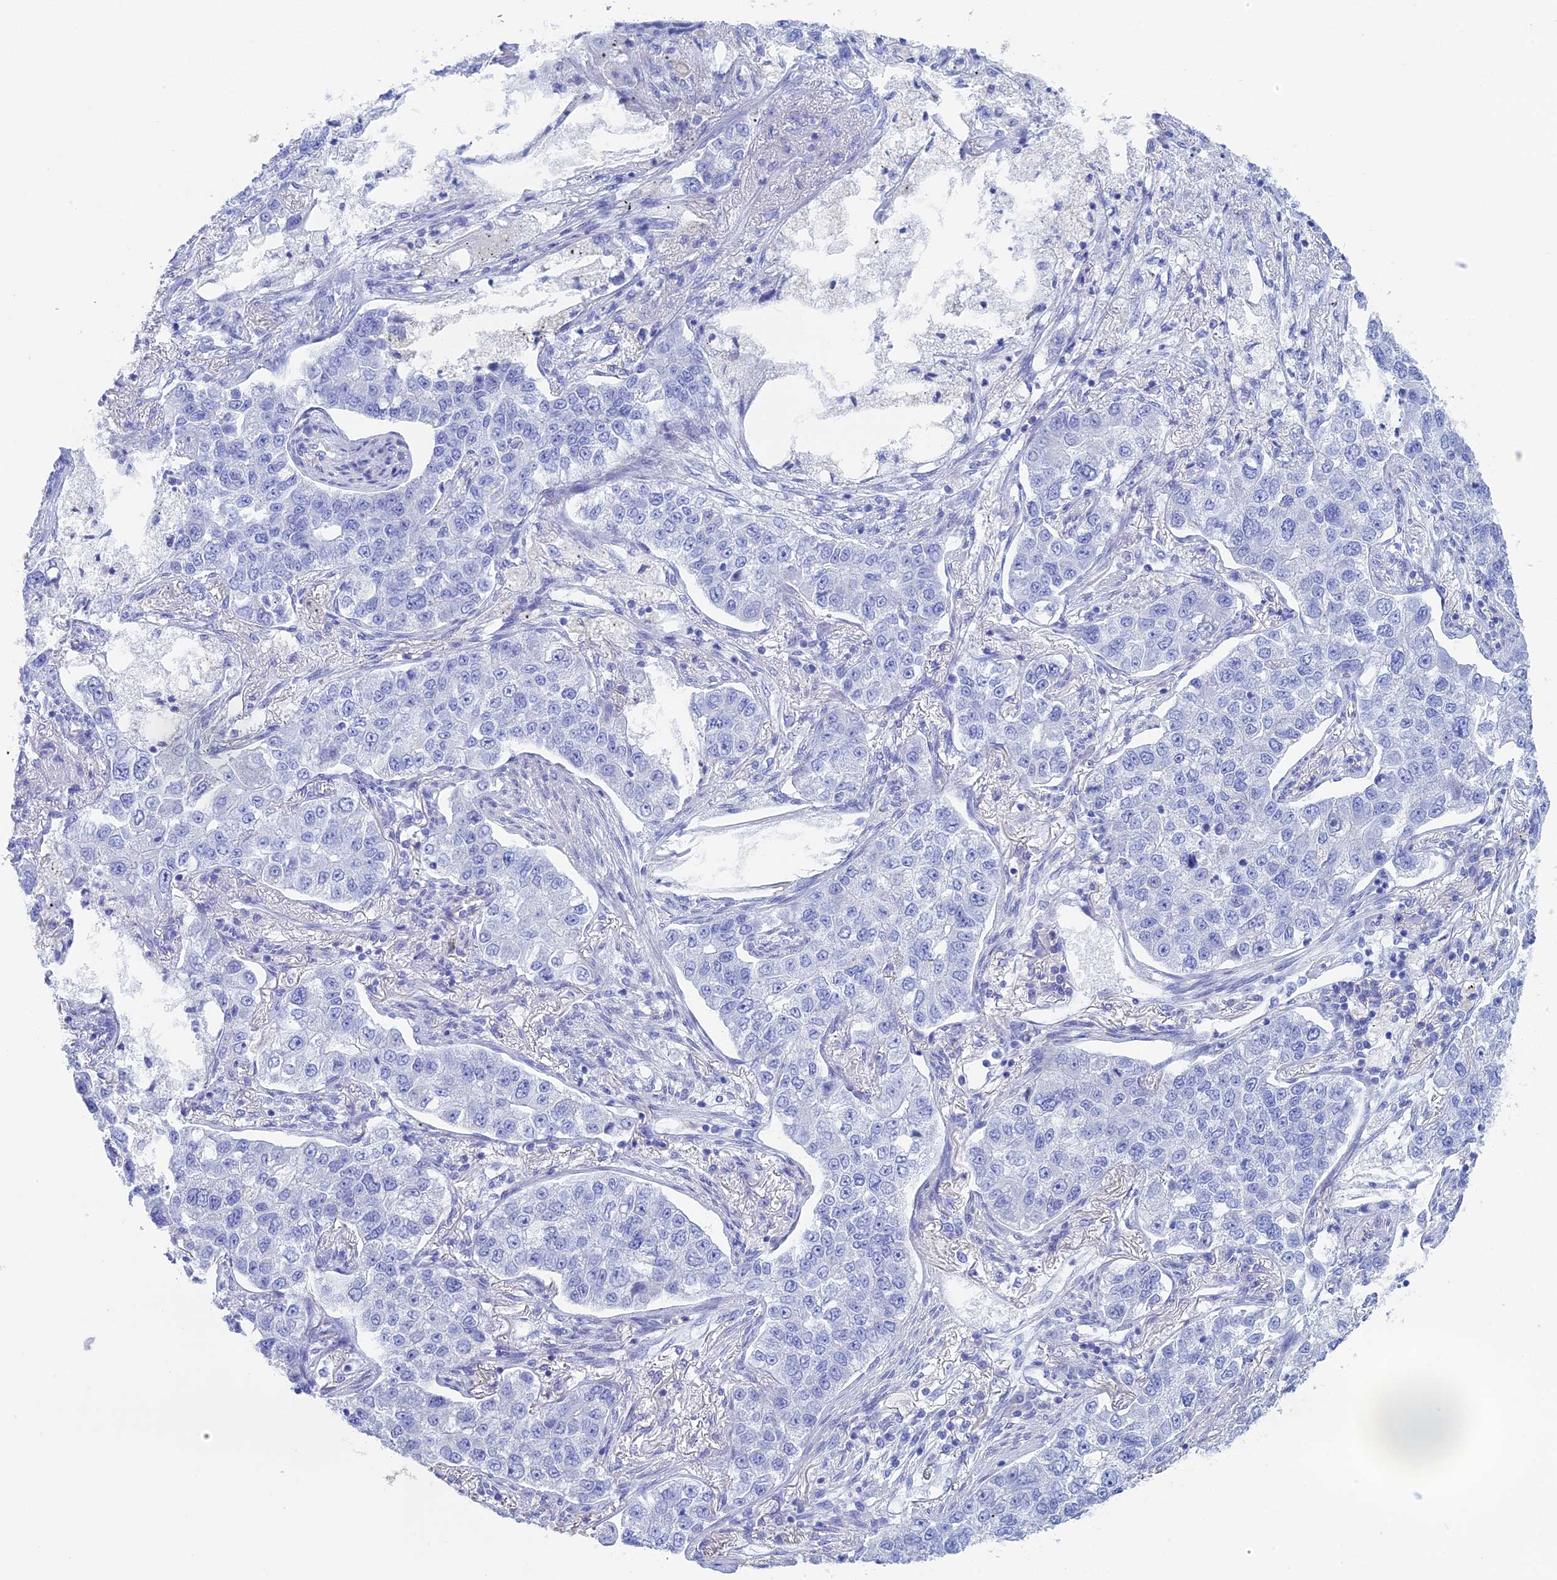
{"staining": {"intensity": "negative", "quantity": "none", "location": "none"}, "tissue": "lung cancer", "cell_type": "Tumor cells", "image_type": "cancer", "snomed": [{"axis": "morphology", "description": "Adenocarcinoma, NOS"}, {"axis": "topography", "description": "Lung"}], "caption": "Image shows no significant protein positivity in tumor cells of lung adenocarcinoma. (Brightfield microscopy of DAB (3,3'-diaminobenzidine) IHC at high magnification).", "gene": "ERICH4", "patient": {"sex": "male", "age": 49}}